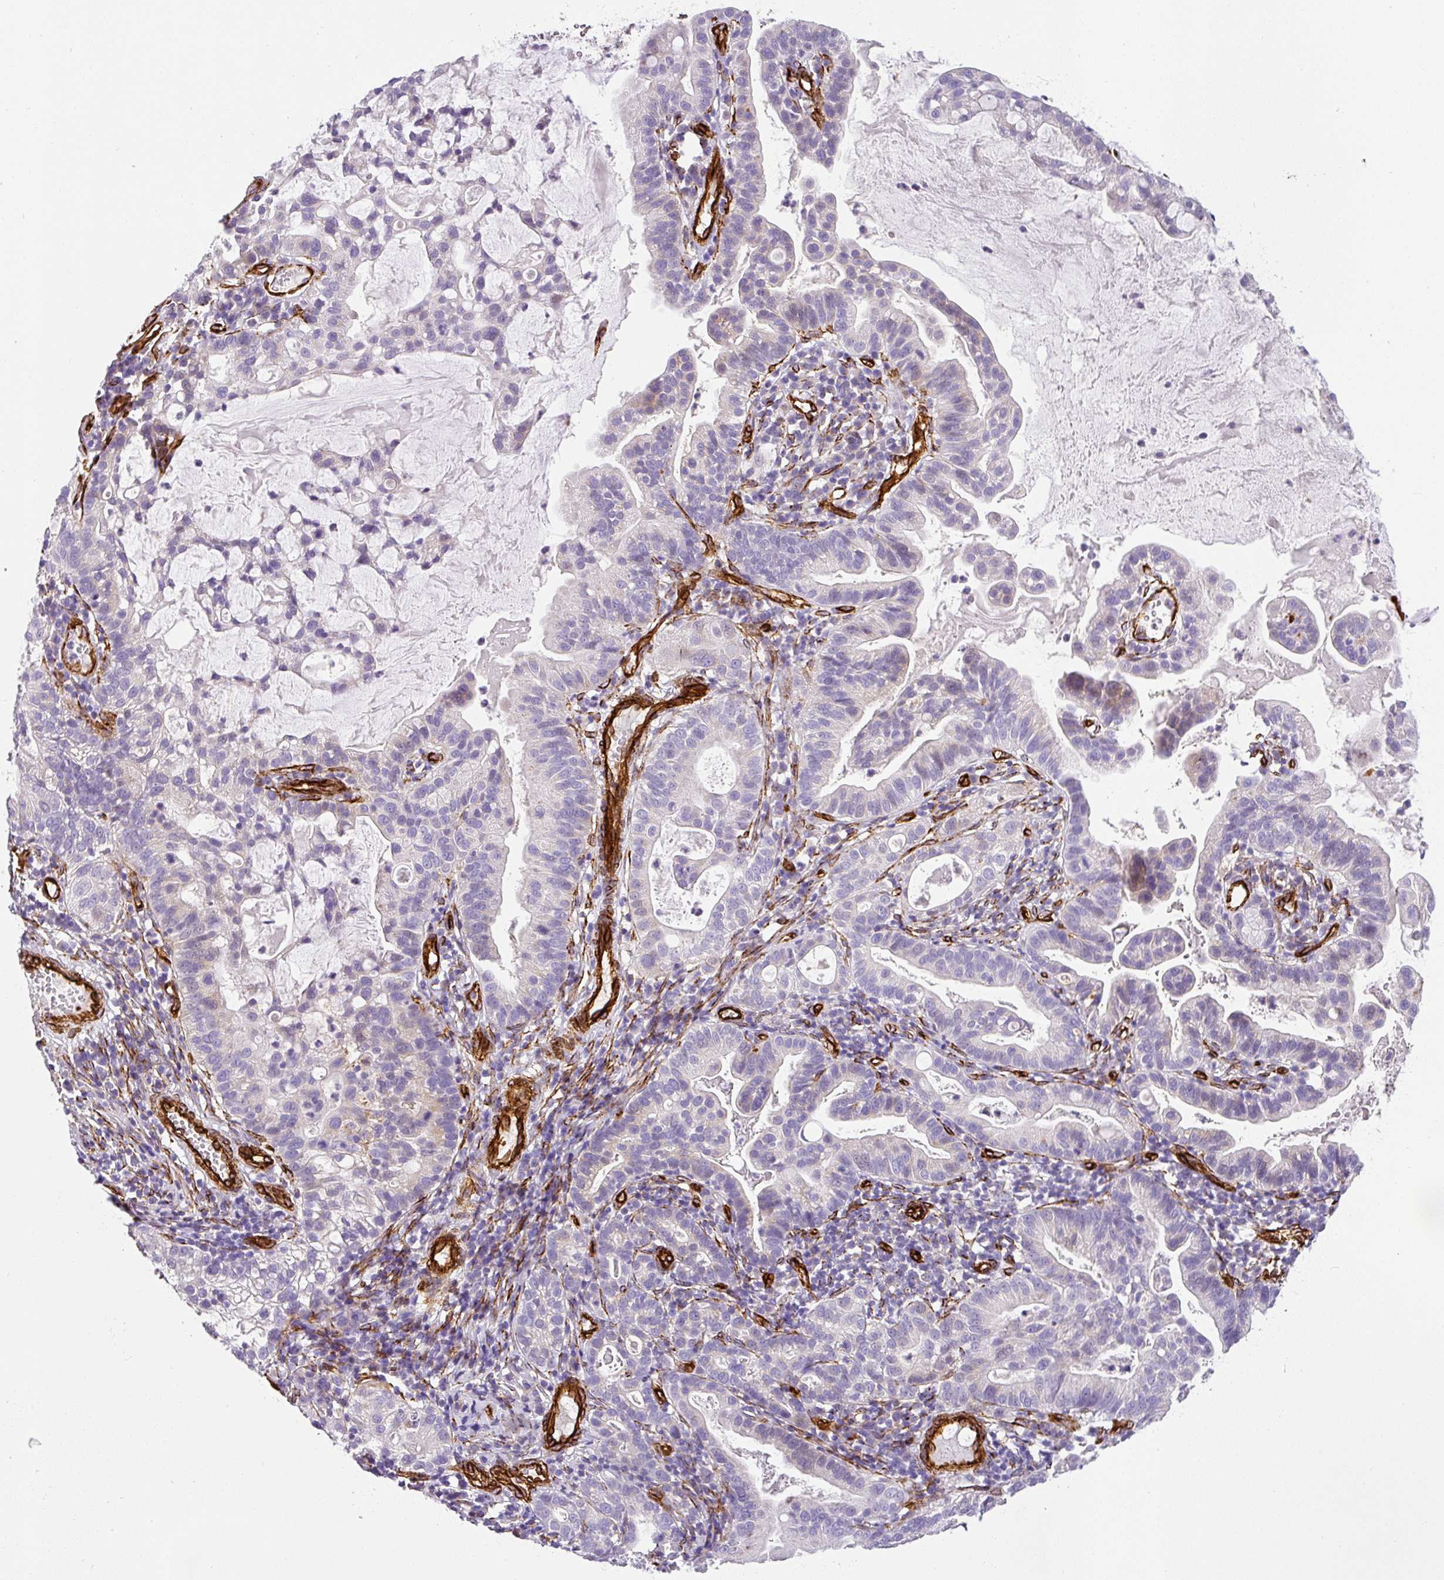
{"staining": {"intensity": "weak", "quantity": "<25%", "location": "cytoplasmic/membranous"}, "tissue": "cervical cancer", "cell_type": "Tumor cells", "image_type": "cancer", "snomed": [{"axis": "morphology", "description": "Adenocarcinoma, NOS"}, {"axis": "topography", "description": "Cervix"}], "caption": "Histopathology image shows no significant protein expression in tumor cells of cervical adenocarcinoma.", "gene": "SLC25A17", "patient": {"sex": "female", "age": 41}}